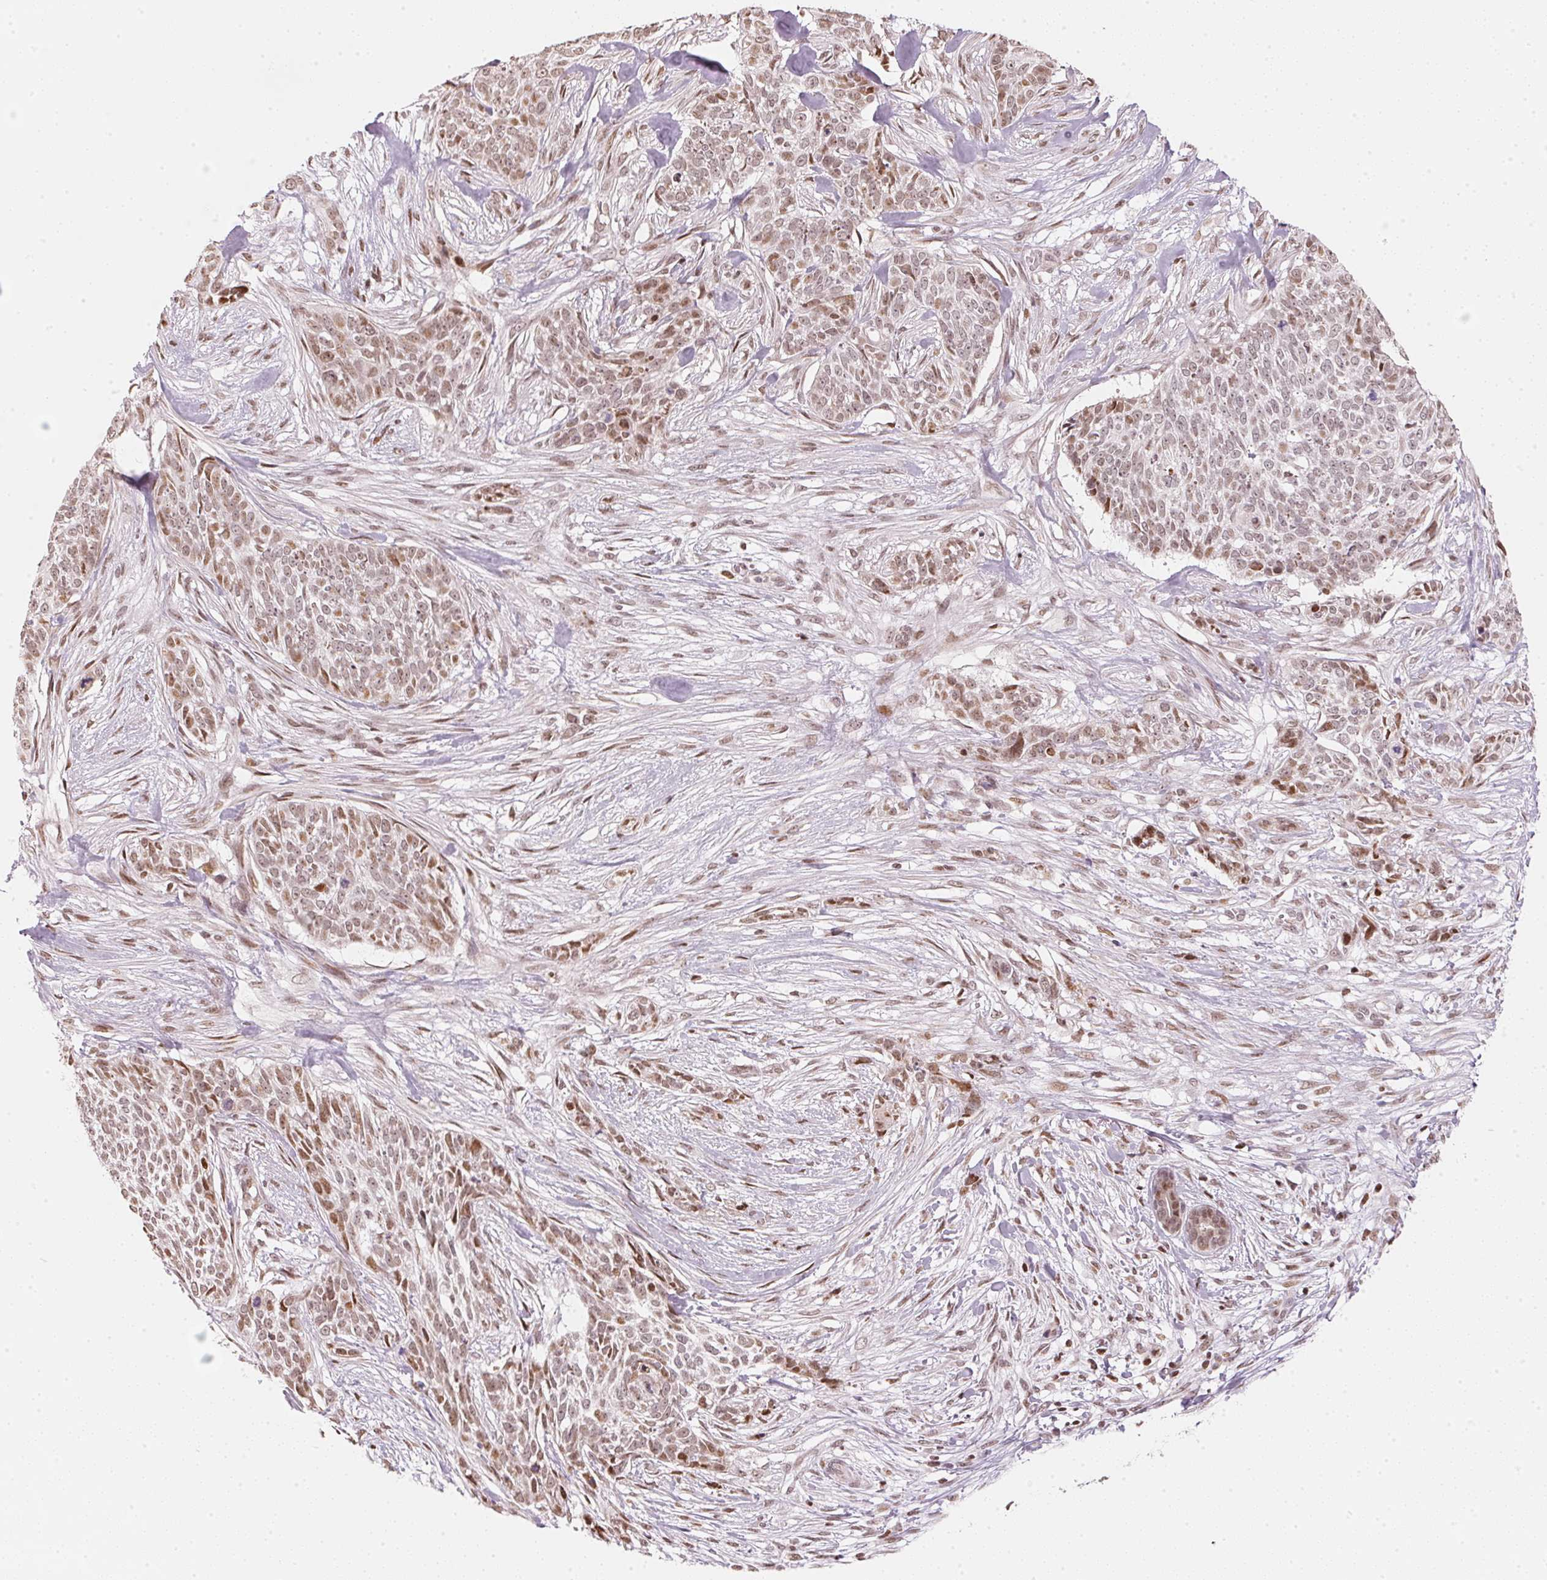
{"staining": {"intensity": "weak", "quantity": "25%-75%", "location": "cytoplasmic/membranous,nuclear"}, "tissue": "skin cancer", "cell_type": "Tumor cells", "image_type": "cancer", "snomed": [{"axis": "morphology", "description": "Basal cell carcinoma"}, {"axis": "topography", "description": "Skin"}], "caption": "About 25%-75% of tumor cells in skin basal cell carcinoma reveal weak cytoplasmic/membranous and nuclear protein staining as visualized by brown immunohistochemical staining.", "gene": "KAT6A", "patient": {"sex": "male", "age": 74}}